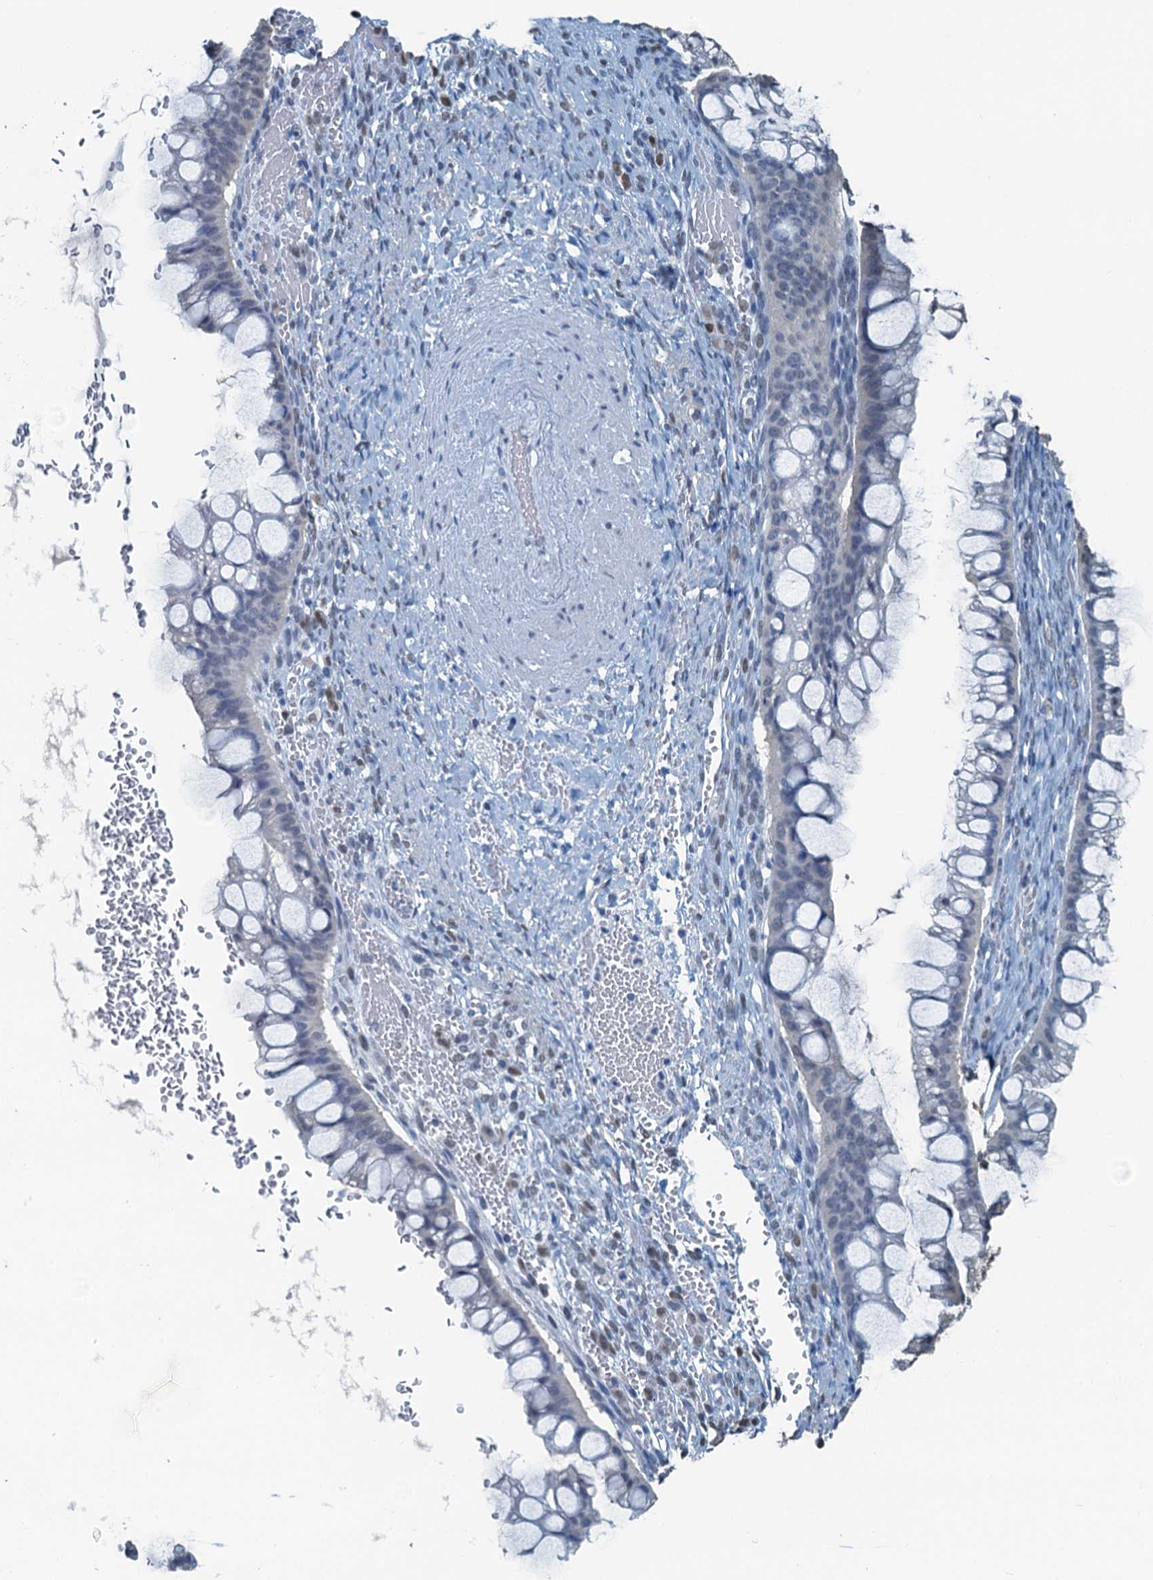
{"staining": {"intensity": "negative", "quantity": "none", "location": "none"}, "tissue": "ovarian cancer", "cell_type": "Tumor cells", "image_type": "cancer", "snomed": [{"axis": "morphology", "description": "Cystadenocarcinoma, mucinous, NOS"}, {"axis": "topography", "description": "Ovary"}], "caption": "High power microscopy micrograph of an IHC histopathology image of ovarian cancer (mucinous cystadenocarcinoma), revealing no significant expression in tumor cells.", "gene": "AHCY", "patient": {"sex": "female", "age": 73}}